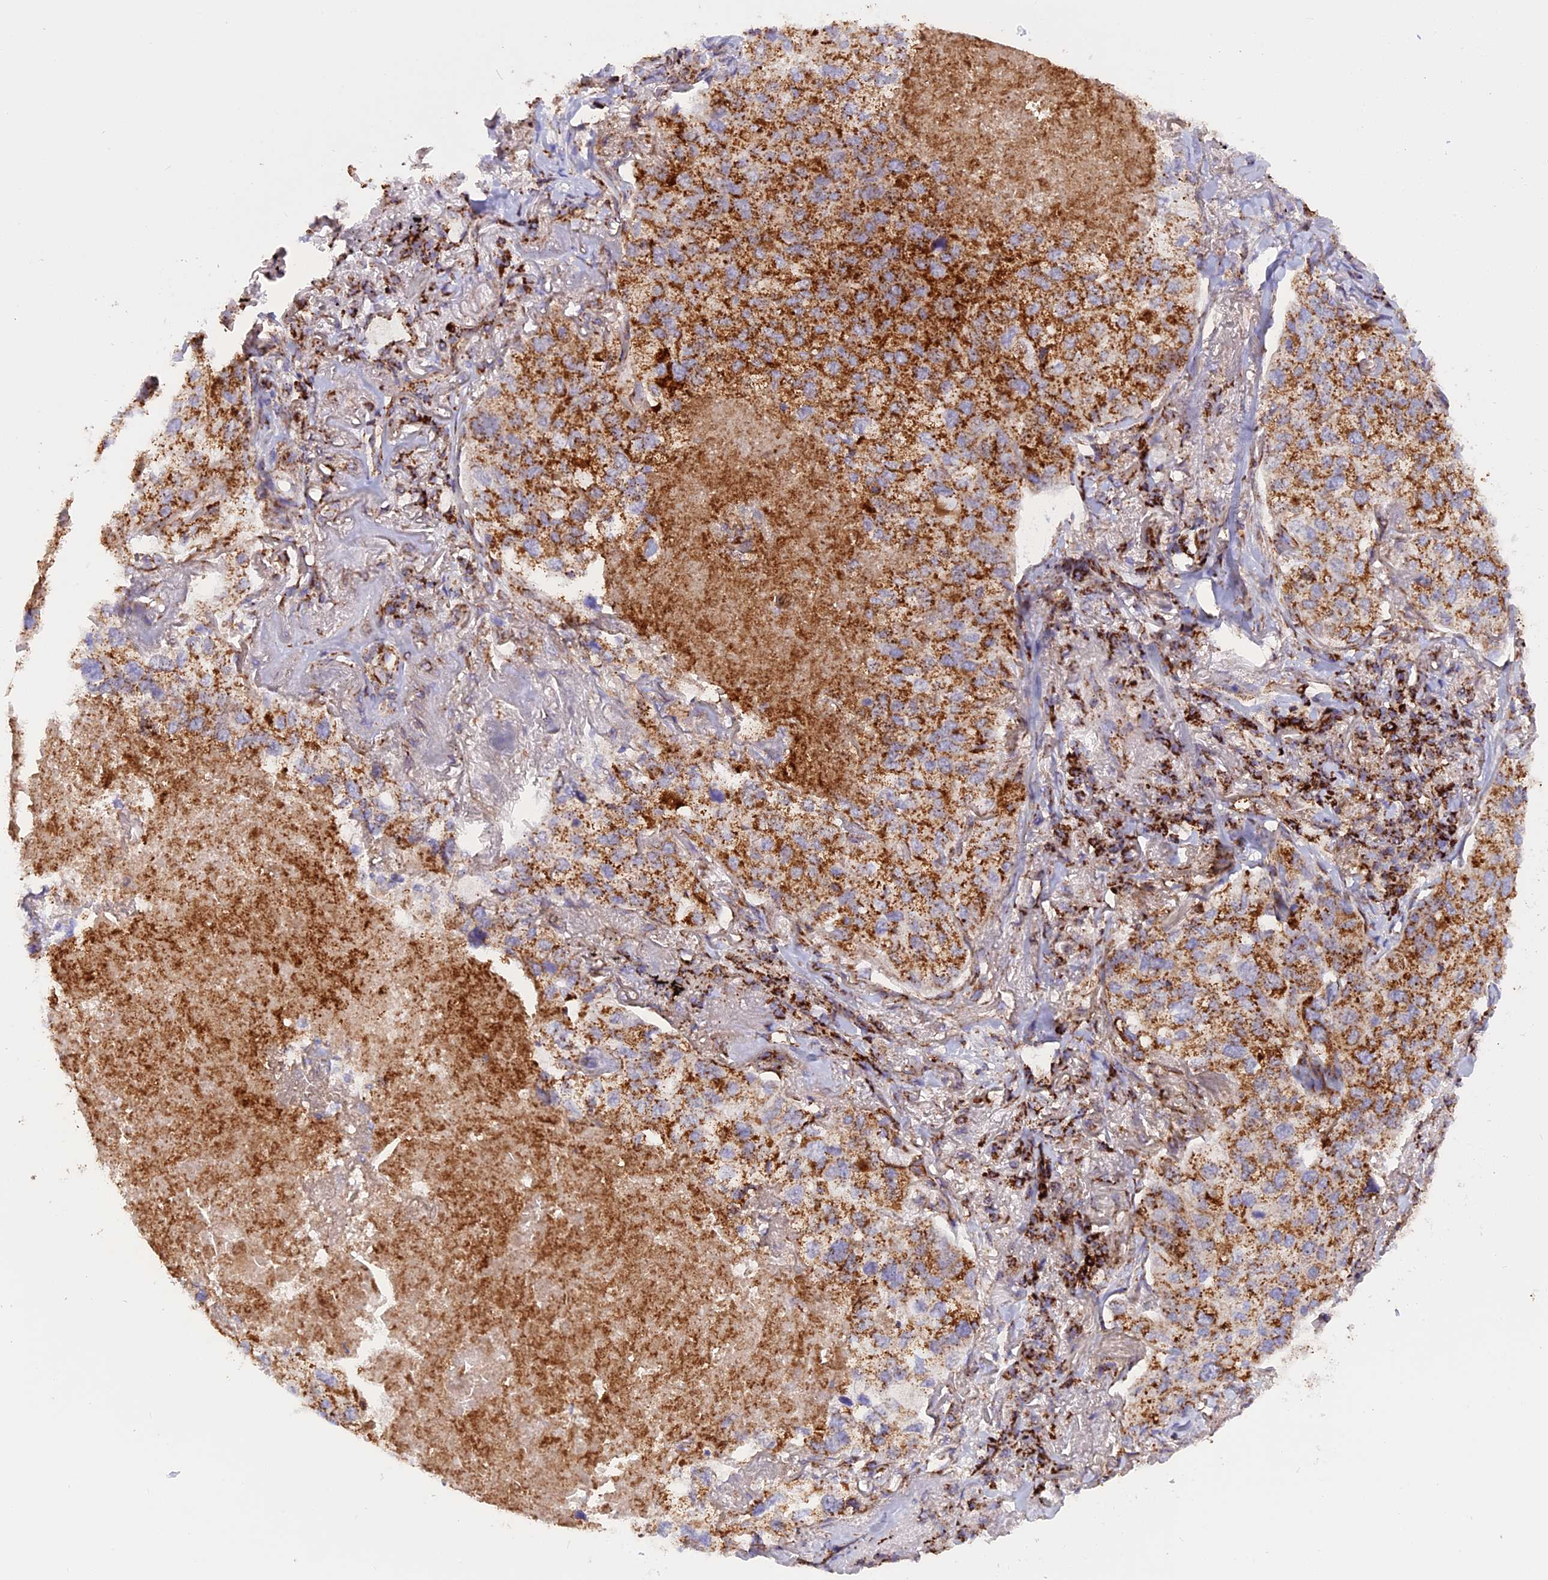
{"staining": {"intensity": "strong", "quantity": ">75%", "location": "cytoplasmic/membranous"}, "tissue": "lung cancer", "cell_type": "Tumor cells", "image_type": "cancer", "snomed": [{"axis": "morphology", "description": "Adenocarcinoma, NOS"}, {"axis": "topography", "description": "Lung"}], "caption": "The histopathology image reveals staining of lung cancer (adenocarcinoma), revealing strong cytoplasmic/membranous protein staining (brown color) within tumor cells.", "gene": "UQCRB", "patient": {"sex": "male", "age": 65}}